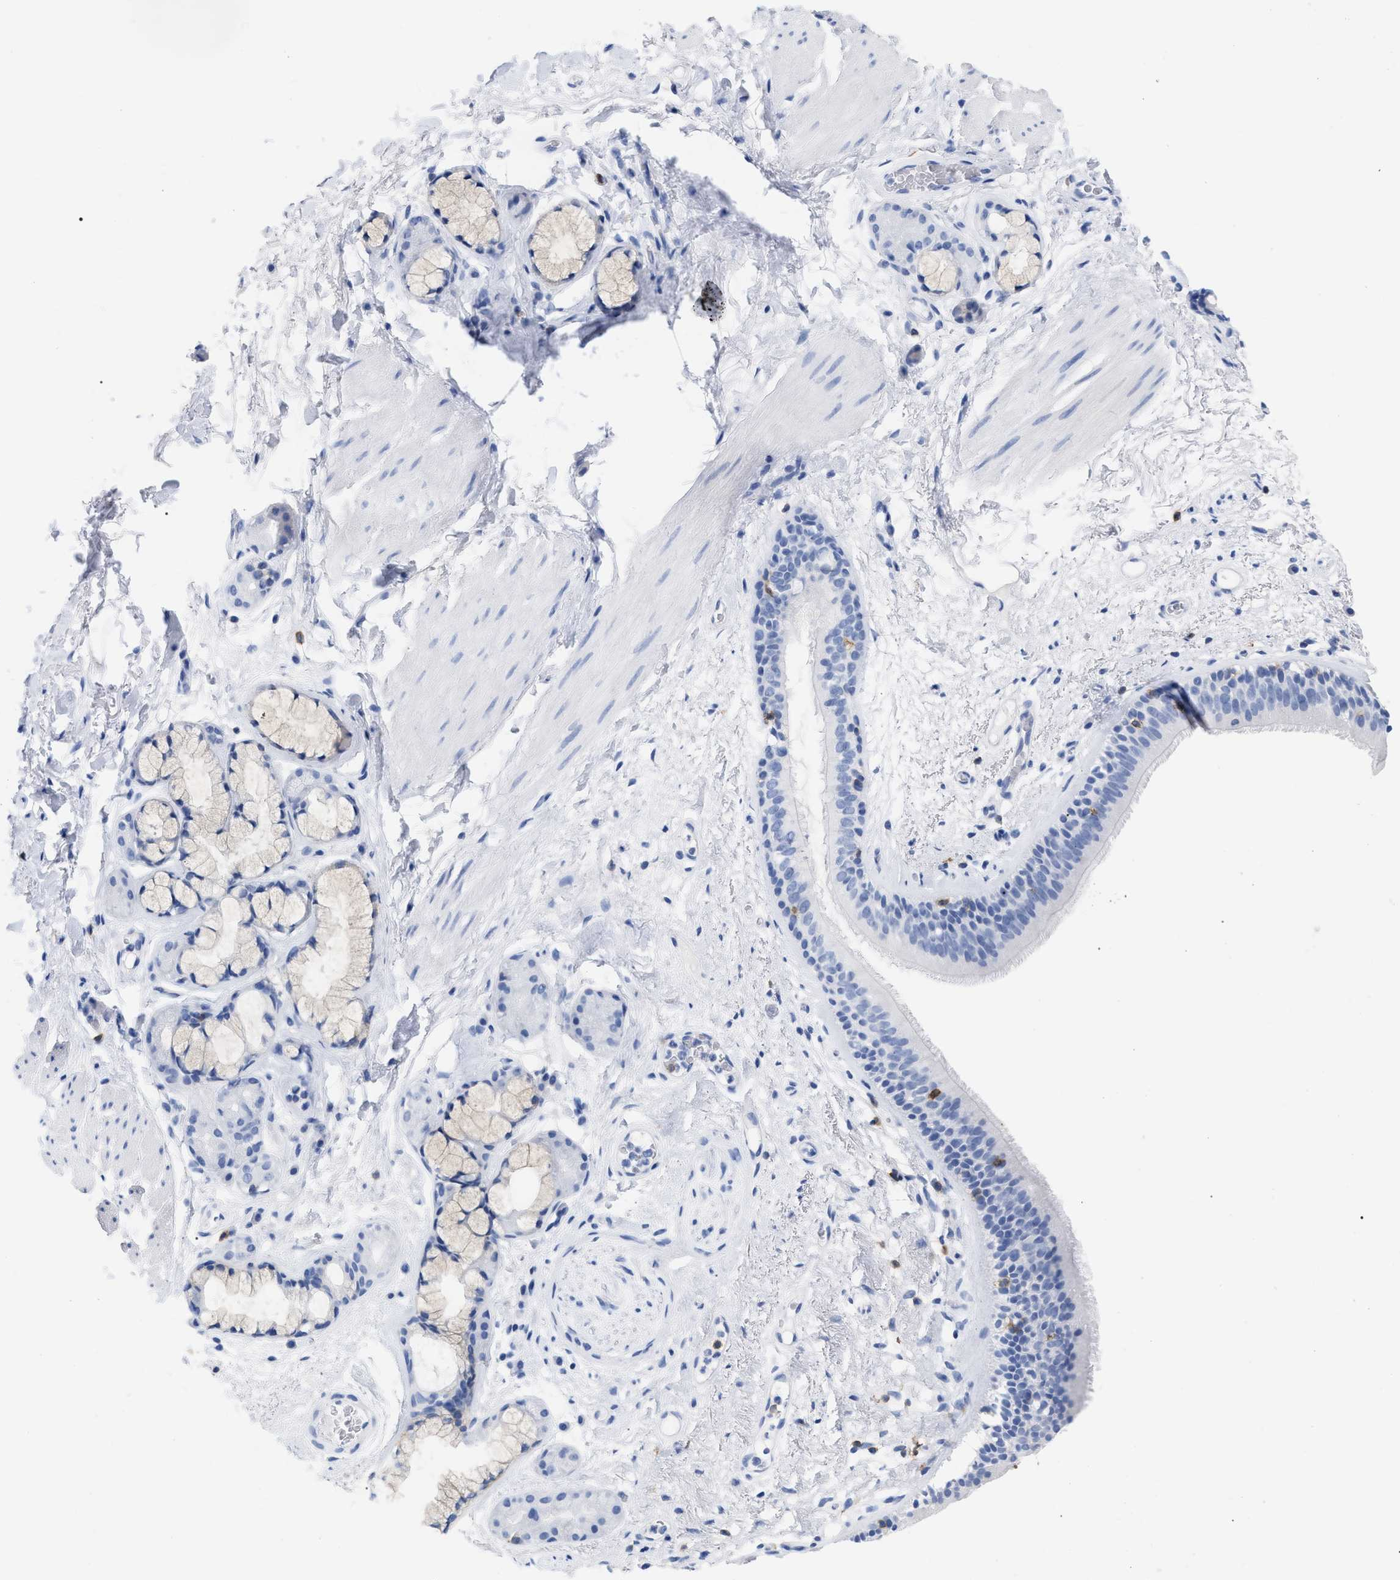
{"staining": {"intensity": "negative", "quantity": "none", "location": "none"}, "tissue": "bronchus", "cell_type": "Respiratory epithelial cells", "image_type": "normal", "snomed": [{"axis": "morphology", "description": "Normal tissue, NOS"}, {"axis": "topography", "description": "Cartilage tissue"}], "caption": "This is a photomicrograph of immunohistochemistry staining of unremarkable bronchus, which shows no expression in respiratory epithelial cells.", "gene": "CD5", "patient": {"sex": "female", "age": 63}}